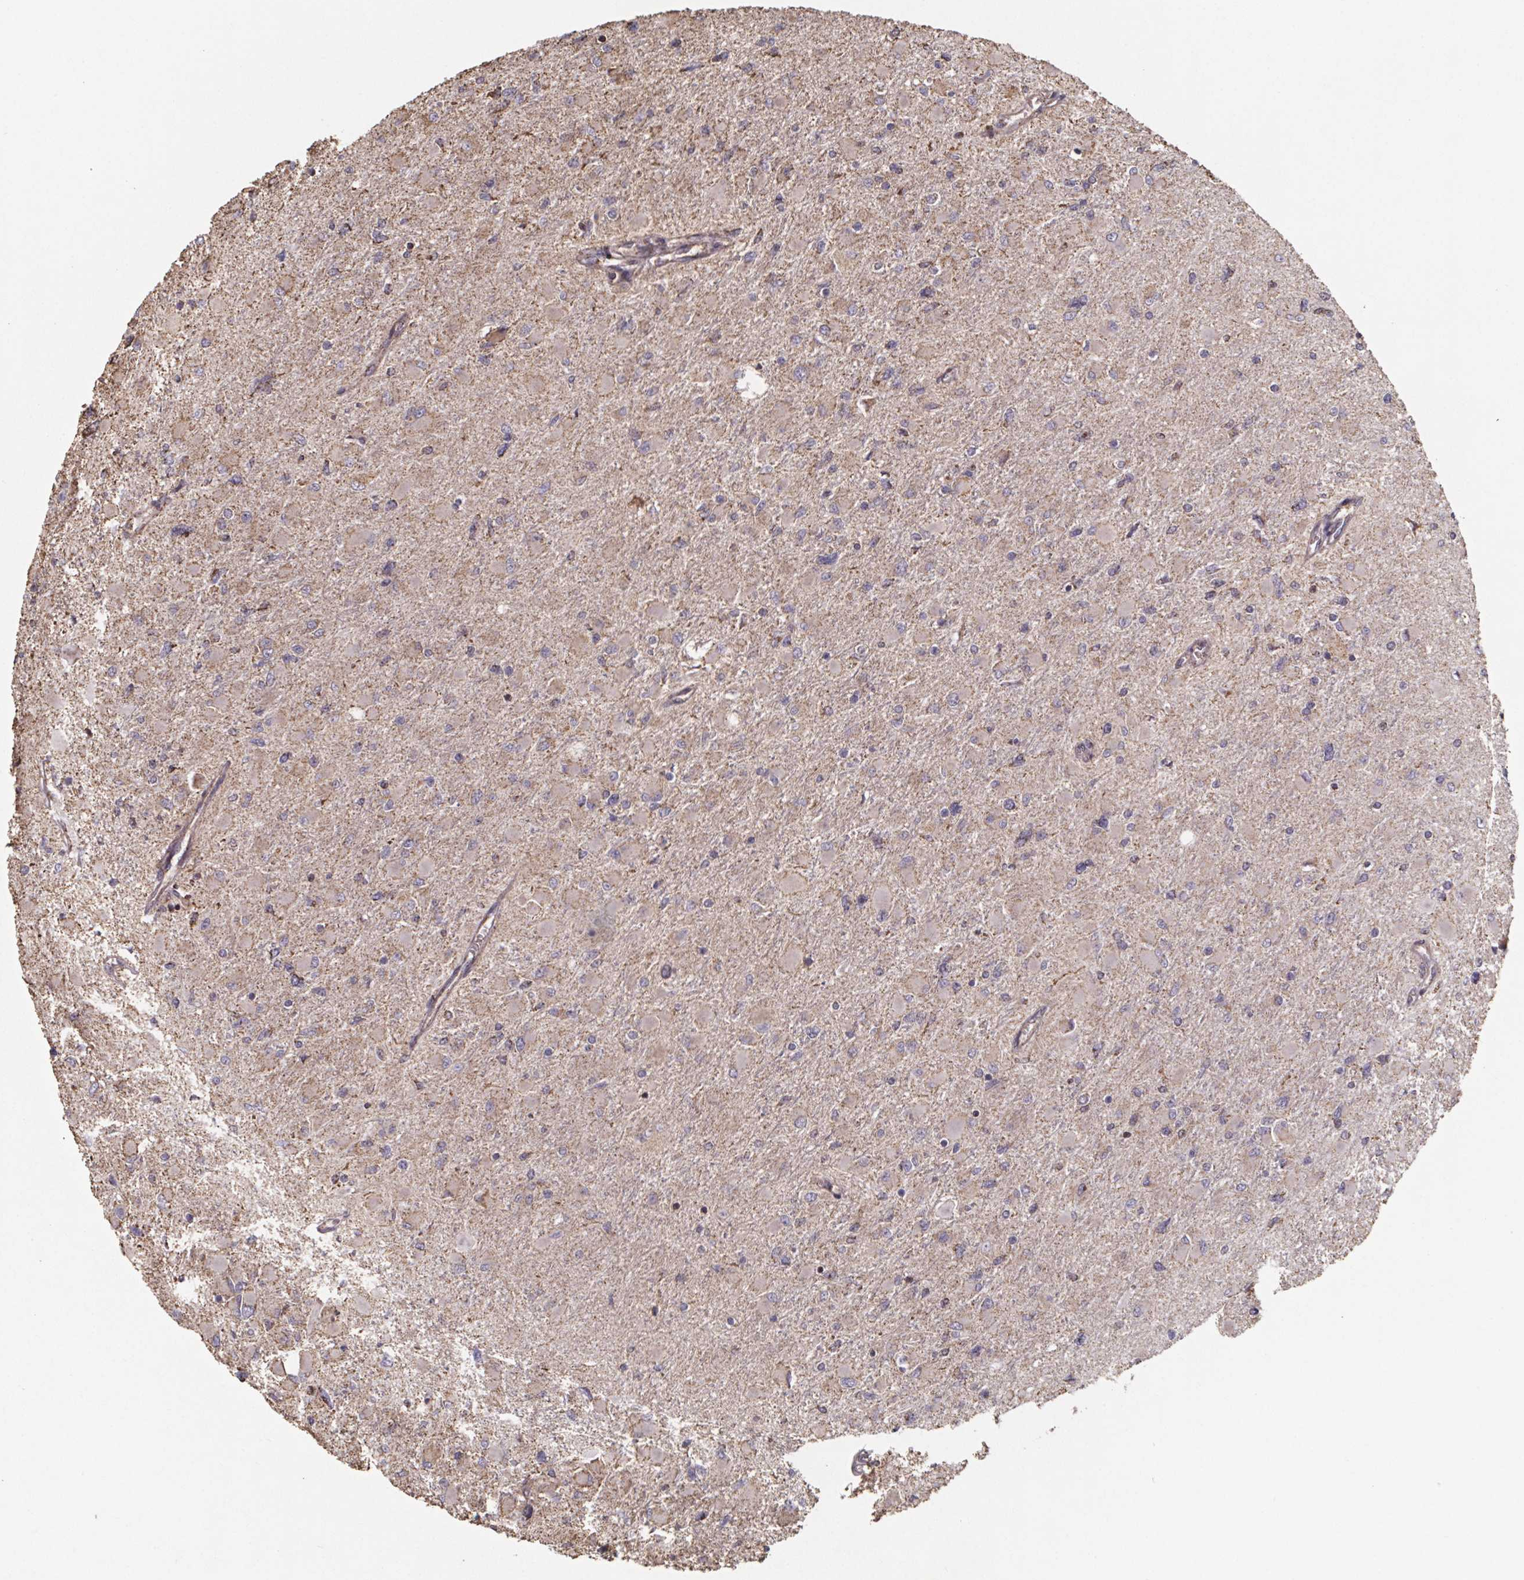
{"staining": {"intensity": "weak", "quantity": "<25%", "location": "cytoplasmic/membranous"}, "tissue": "glioma", "cell_type": "Tumor cells", "image_type": "cancer", "snomed": [{"axis": "morphology", "description": "Glioma, malignant, High grade"}, {"axis": "topography", "description": "Cerebral cortex"}], "caption": "This micrograph is of malignant glioma (high-grade) stained with IHC to label a protein in brown with the nuclei are counter-stained blue. There is no expression in tumor cells.", "gene": "SLC35D2", "patient": {"sex": "female", "age": 36}}